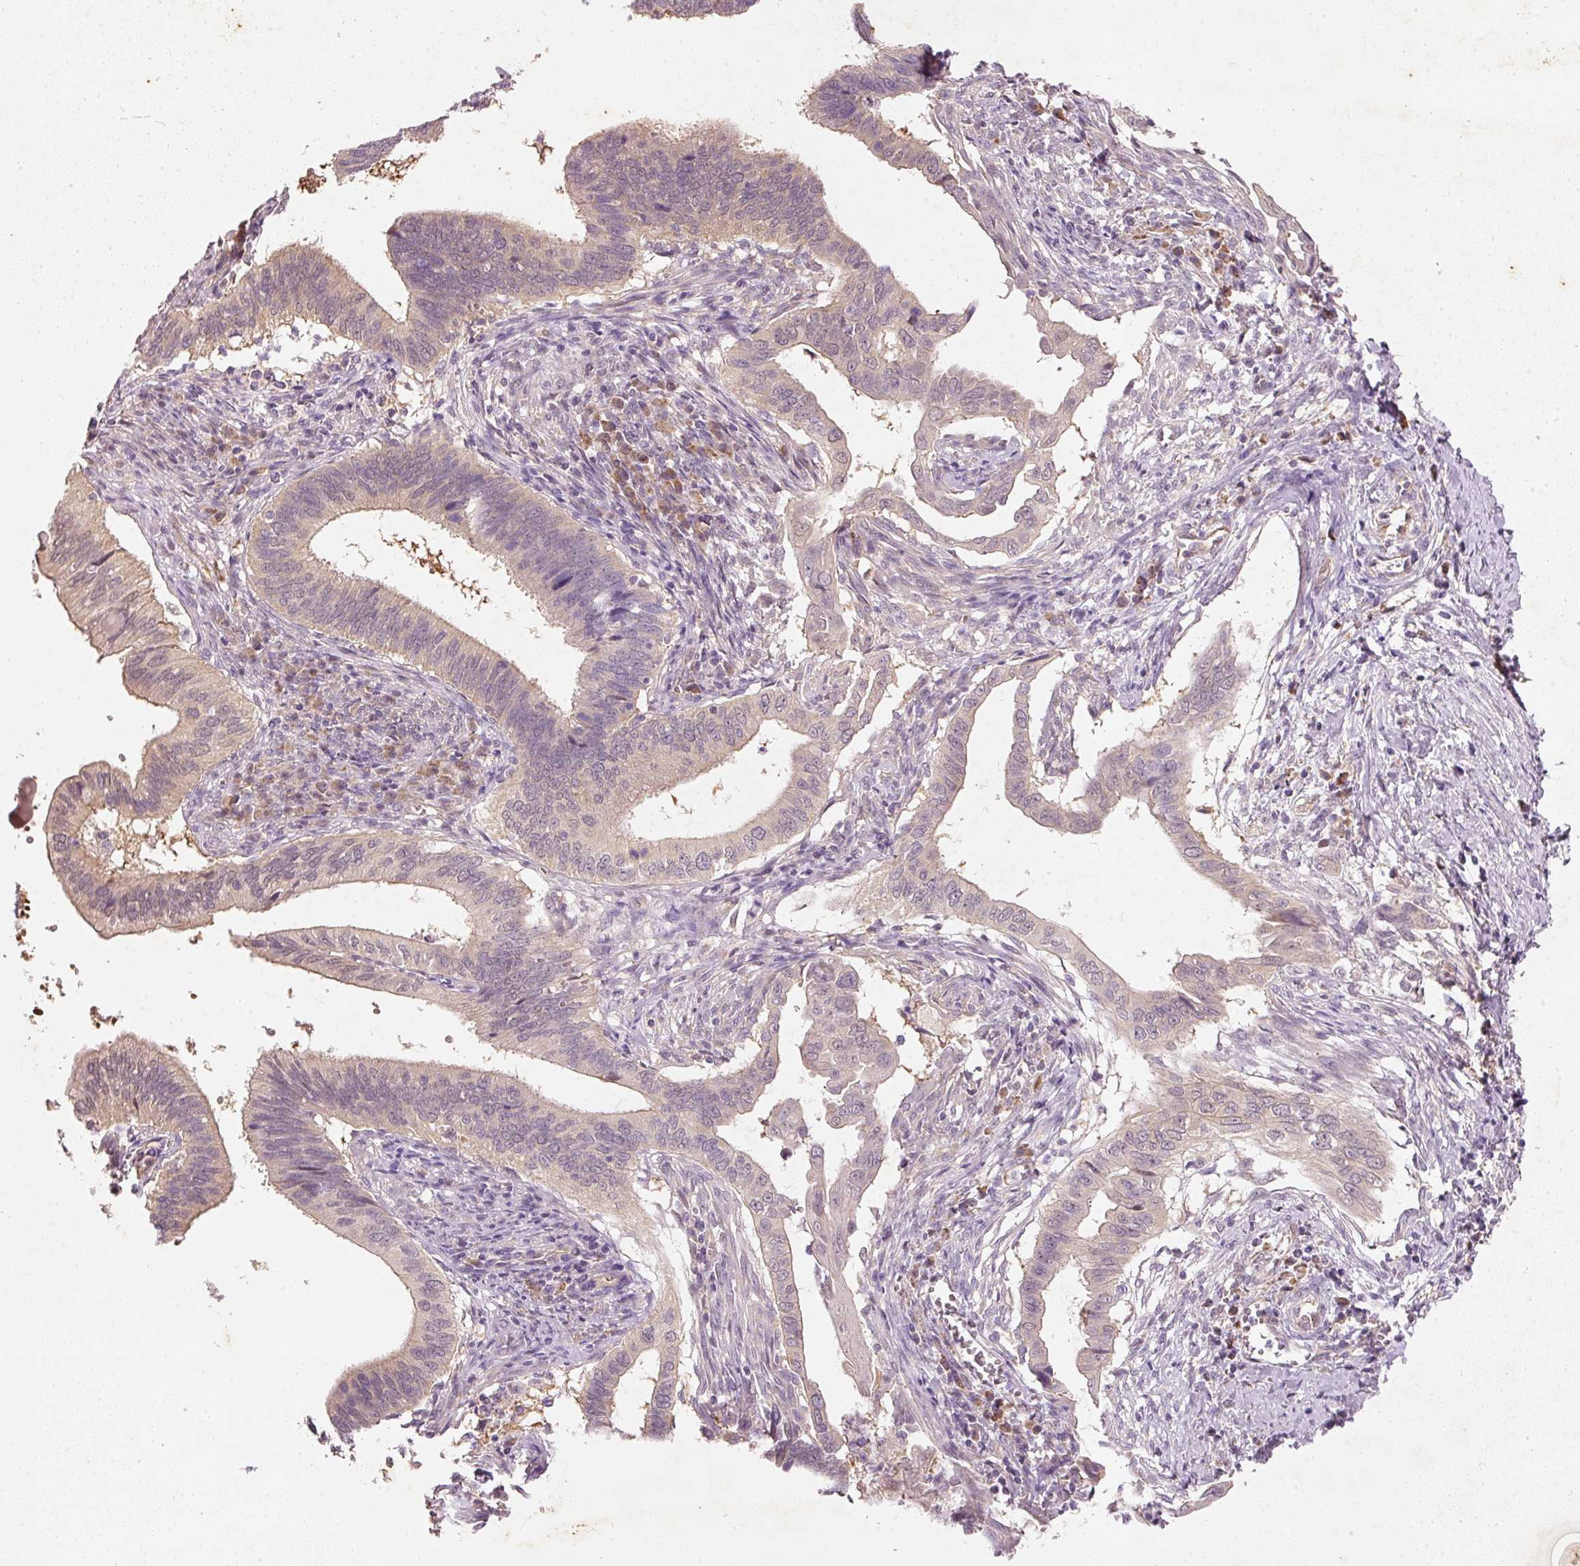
{"staining": {"intensity": "weak", "quantity": ">75%", "location": "cytoplasmic/membranous"}, "tissue": "cervical cancer", "cell_type": "Tumor cells", "image_type": "cancer", "snomed": [{"axis": "morphology", "description": "Adenocarcinoma, NOS"}, {"axis": "topography", "description": "Cervix"}], "caption": "IHC (DAB (3,3'-diaminobenzidine)) staining of human cervical cancer (adenocarcinoma) exhibits weak cytoplasmic/membranous protein positivity in about >75% of tumor cells. (Brightfield microscopy of DAB IHC at high magnification).", "gene": "RGL2", "patient": {"sex": "female", "age": 42}}